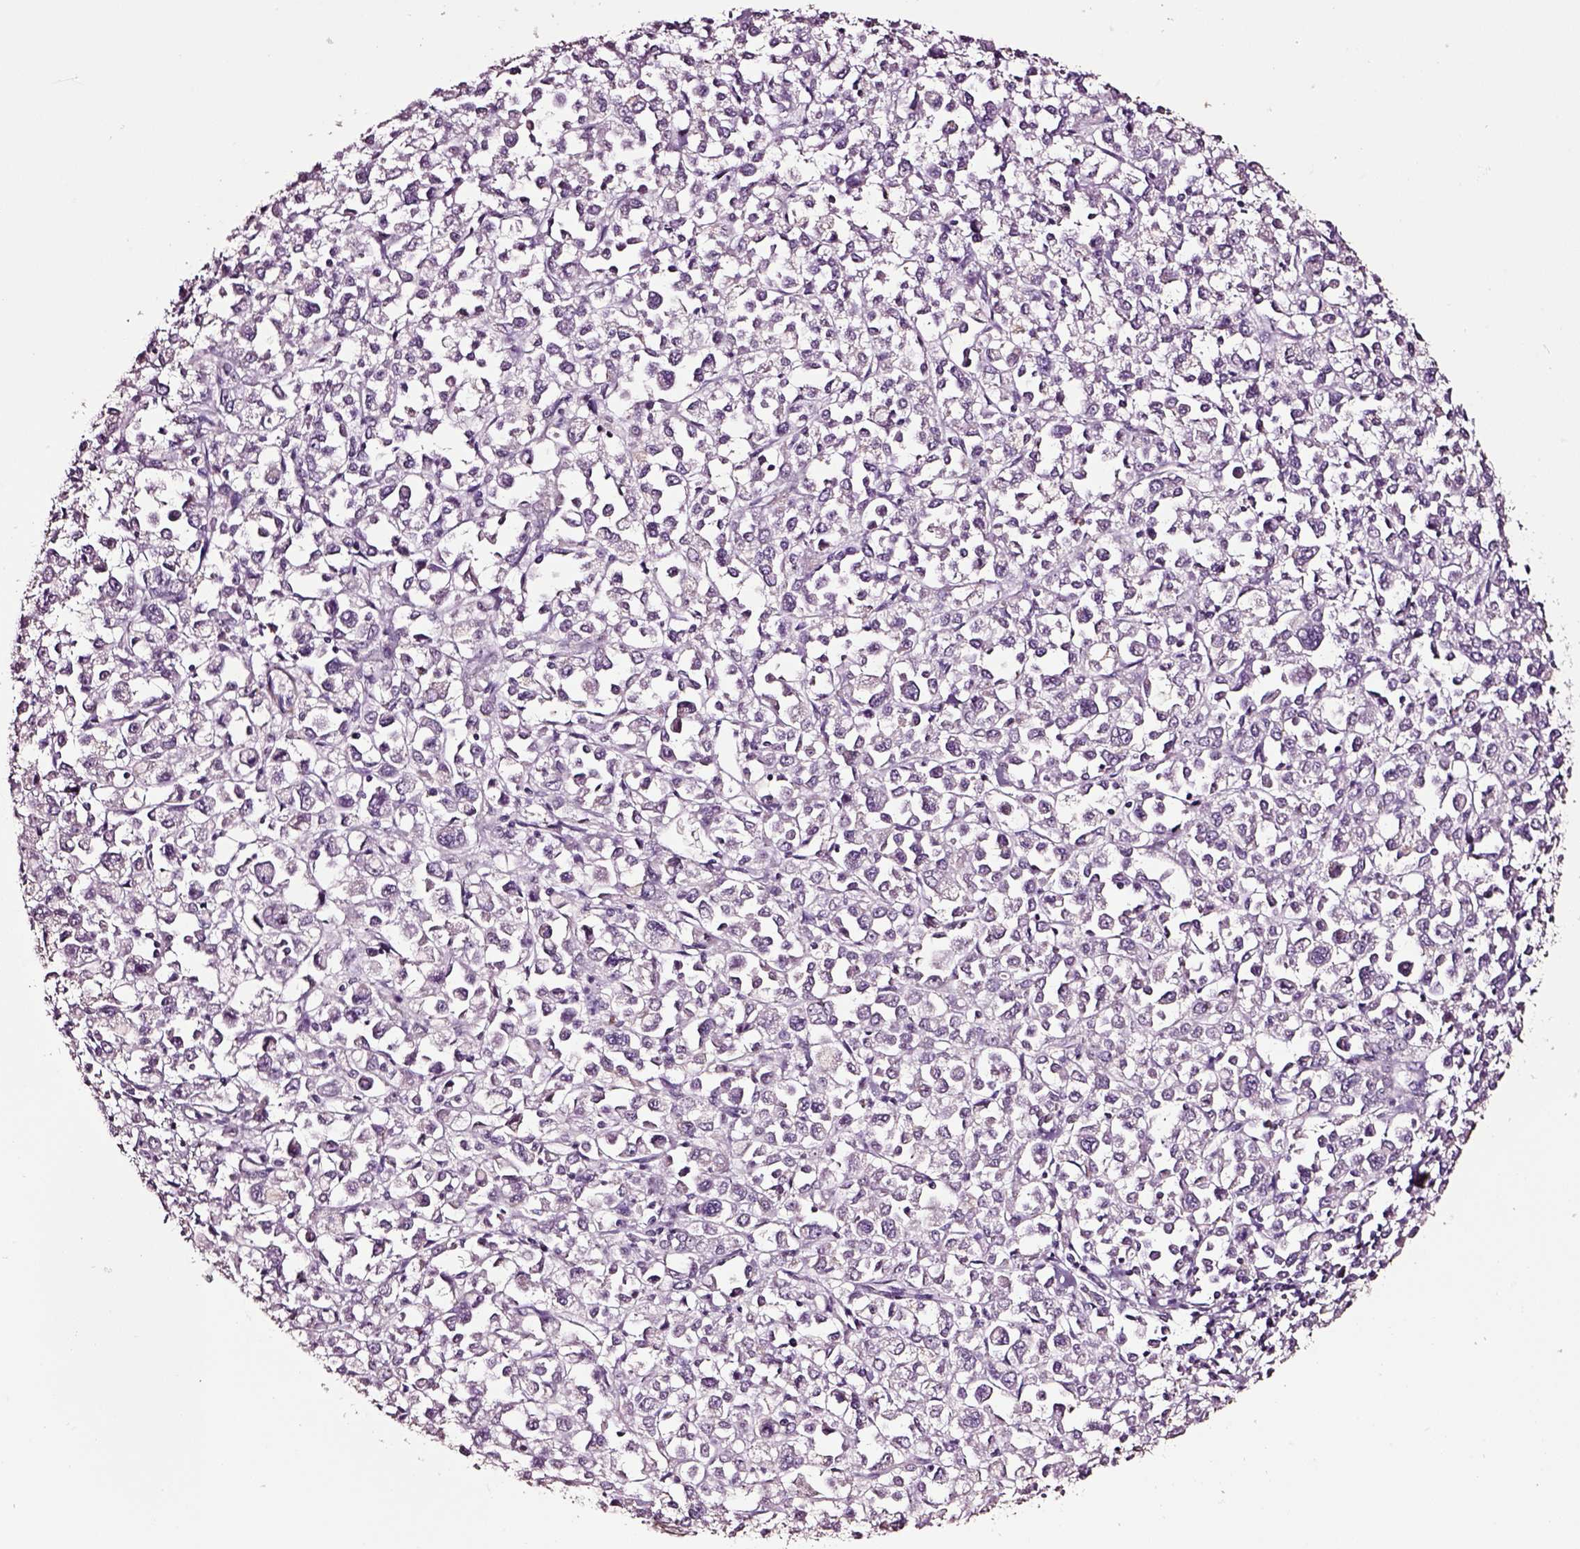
{"staining": {"intensity": "negative", "quantity": "none", "location": "none"}, "tissue": "stomach cancer", "cell_type": "Tumor cells", "image_type": "cancer", "snomed": [{"axis": "morphology", "description": "Adenocarcinoma, NOS"}, {"axis": "topography", "description": "Stomach, upper"}], "caption": "Histopathology image shows no protein expression in tumor cells of stomach cancer tissue. (DAB (3,3'-diaminobenzidine) immunohistochemistry visualized using brightfield microscopy, high magnification).", "gene": "SOX10", "patient": {"sex": "male", "age": 70}}